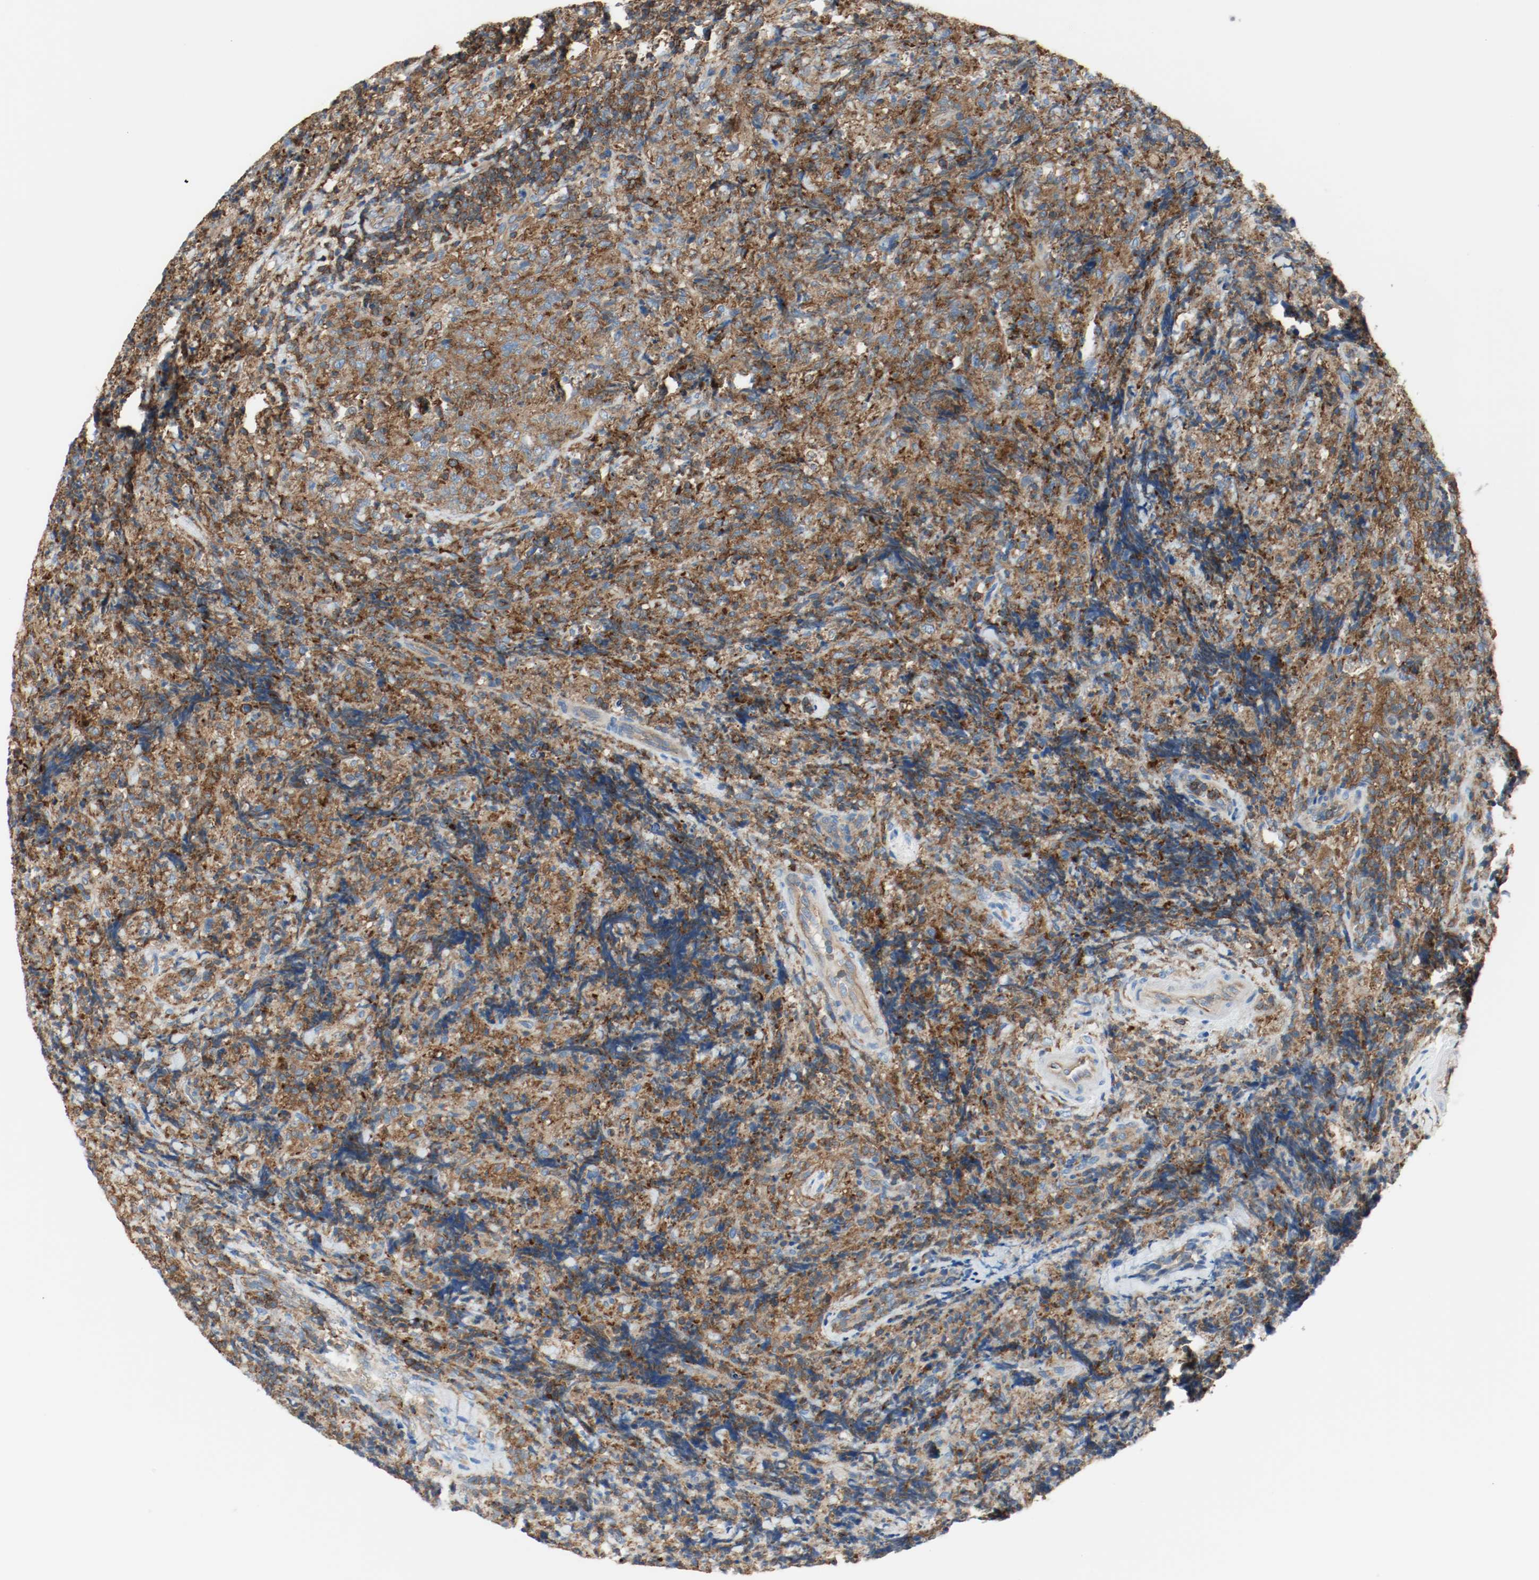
{"staining": {"intensity": "strong", "quantity": ">75%", "location": "cytoplasmic/membranous"}, "tissue": "lymphoma", "cell_type": "Tumor cells", "image_type": "cancer", "snomed": [{"axis": "morphology", "description": "Malignant lymphoma, non-Hodgkin's type, High grade"}, {"axis": "topography", "description": "Tonsil"}], "caption": "Malignant lymphoma, non-Hodgkin's type (high-grade) tissue shows strong cytoplasmic/membranous expression in approximately >75% of tumor cells, visualized by immunohistochemistry.", "gene": "ARPC1B", "patient": {"sex": "female", "age": 36}}